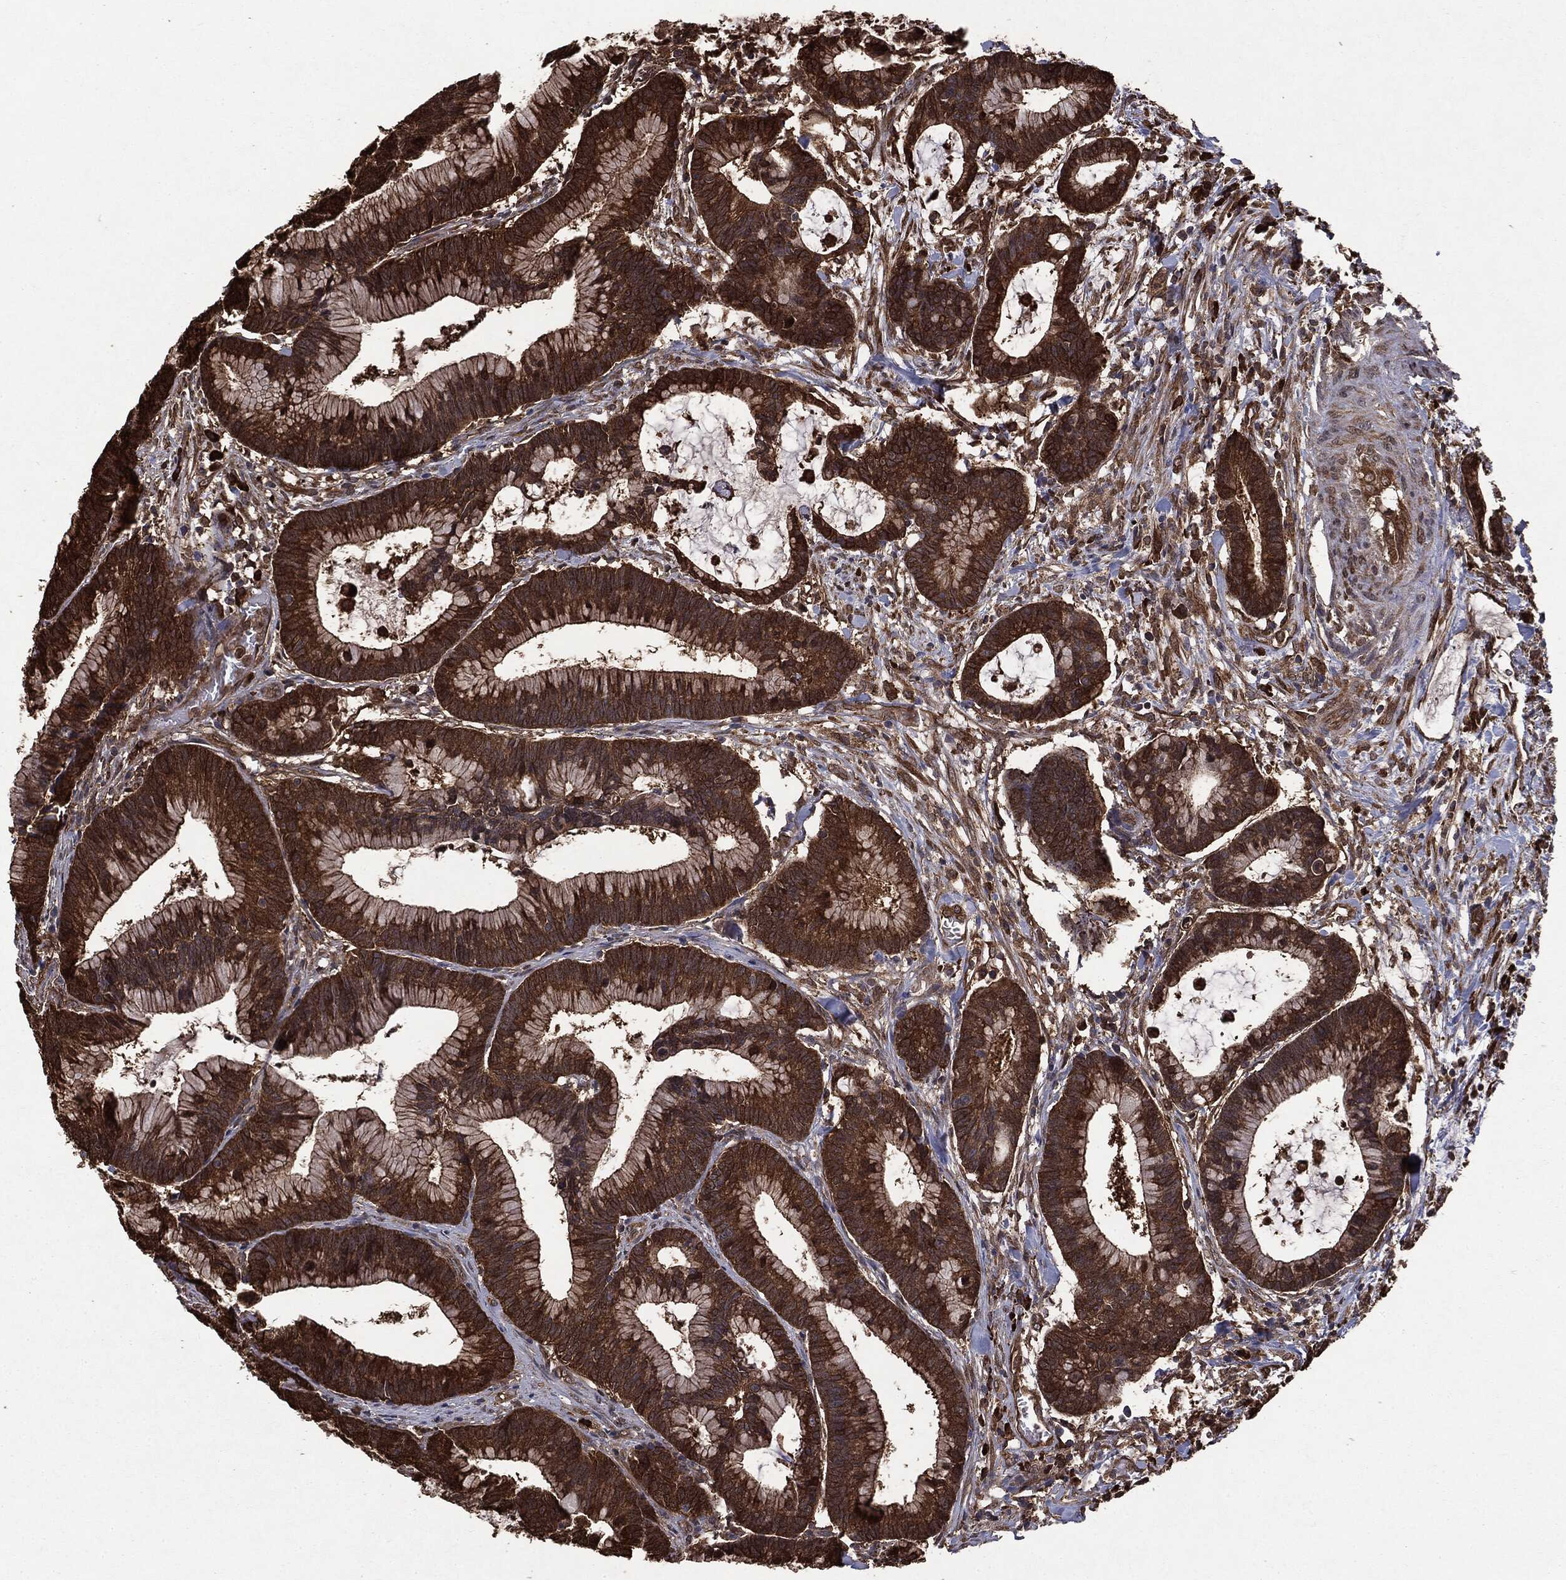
{"staining": {"intensity": "strong", "quantity": ">75%", "location": "cytoplasmic/membranous"}, "tissue": "colorectal cancer", "cell_type": "Tumor cells", "image_type": "cancer", "snomed": [{"axis": "morphology", "description": "Adenocarcinoma, NOS"}, {"axis": "topography", "description": "Colon"}], "caption": "Tumor cells reveal high levels of strong cytoplasmic/membranous staining in about >75% of cells in adenocarcinoma (colorectal). The protein of interest is stained brown, and the nuclei are stained in blue (DAB (3,3'-diaminobenzidine) IHC with brightfield microscopy, high magnification).", "gene": "NME1", "patient": {"sex": "female", "age": 78}}